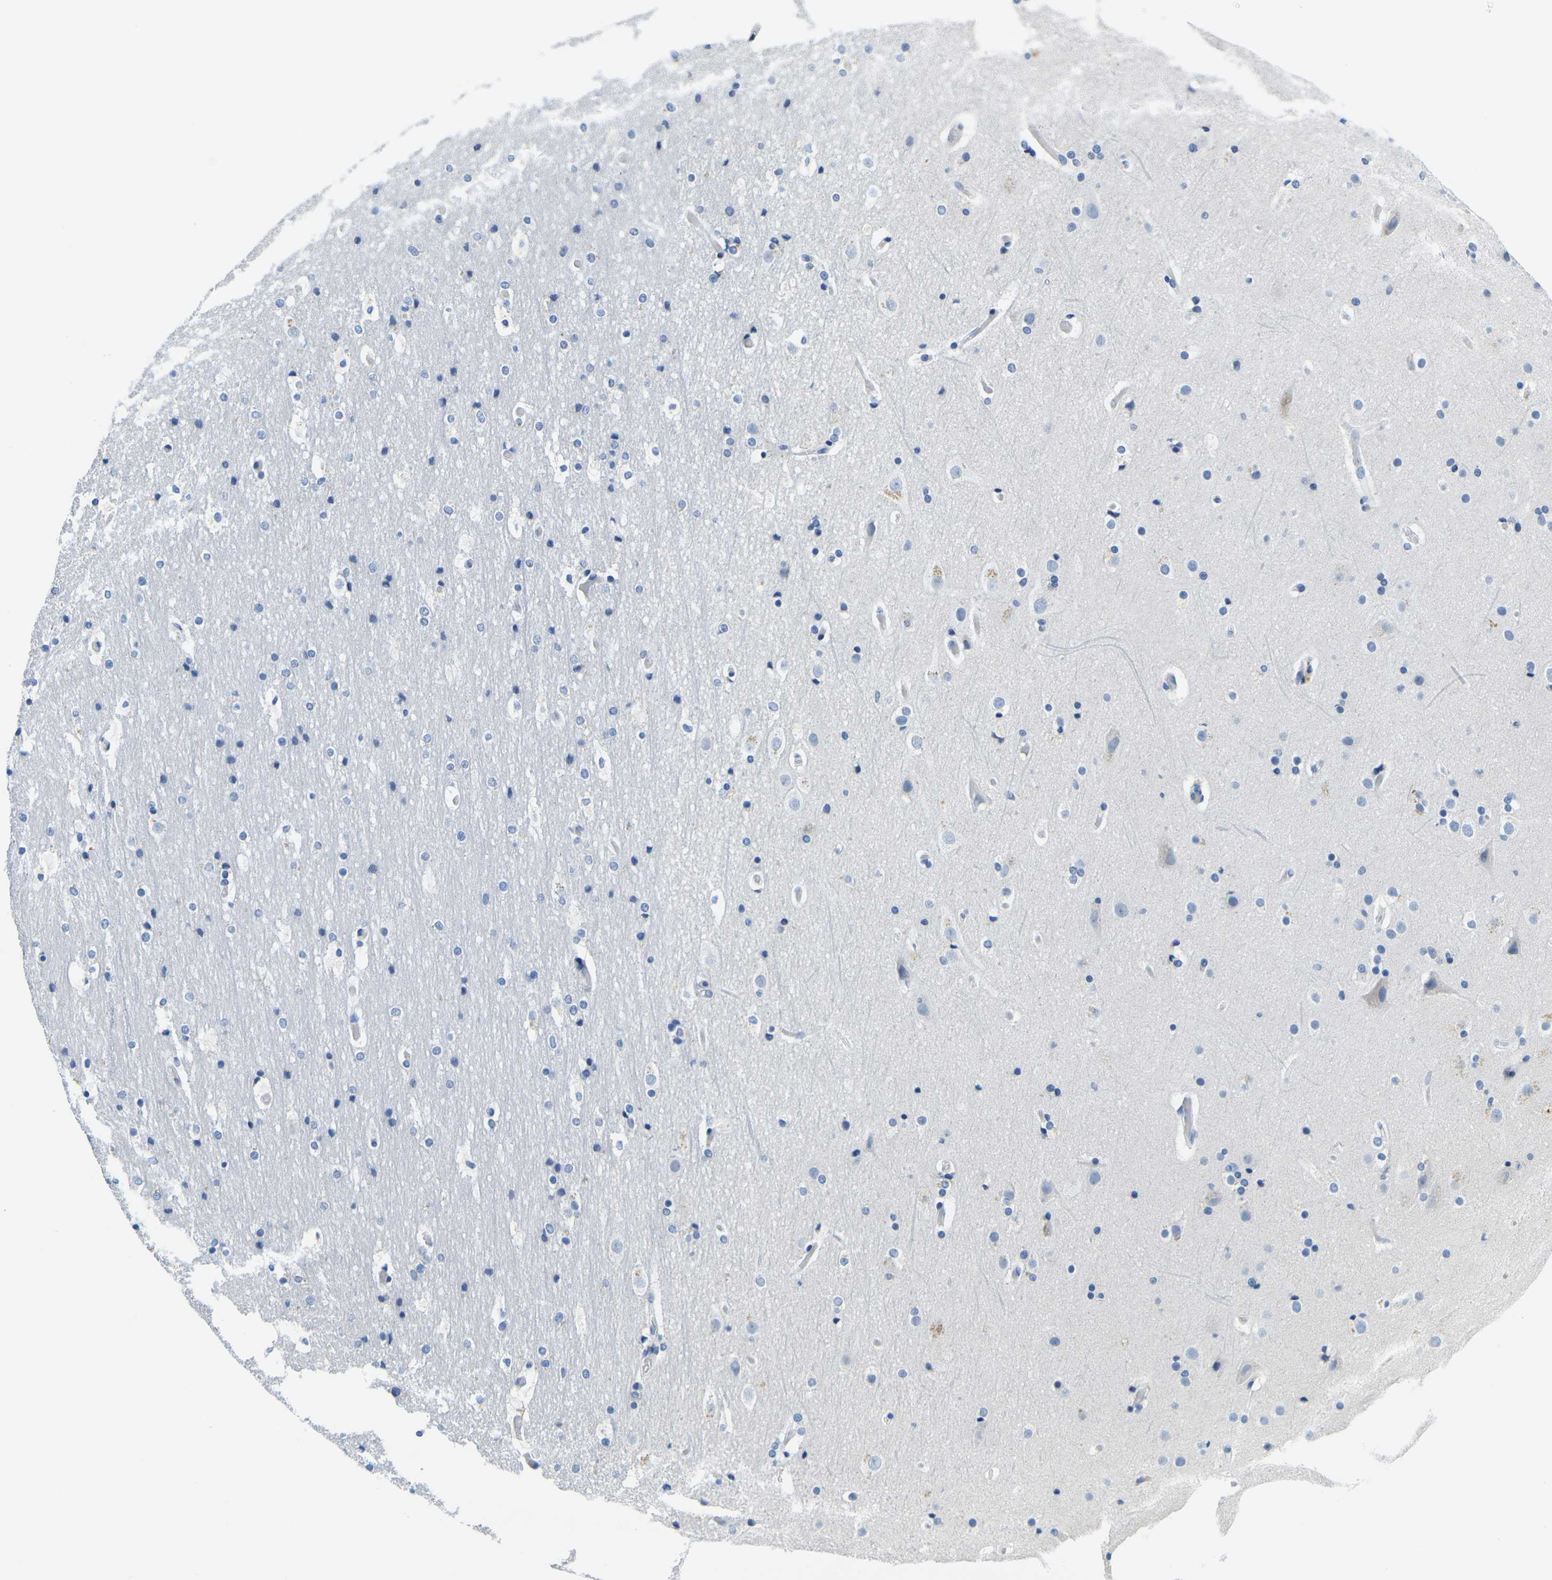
{"staining": {"intensity": "negative", "quantity": "none", "location": "none"}, "tissue": "cerebral cortex", "cell_type": "Endothelial cells", "image_type": "normal", "snomed": [{"axis": "morphology", "description": "Normal tissue, NOS"}, {"axis": "topography", "description": "Cerebral cortex"}], "caption": "This is a histopathology image of immunohistochemistry staining of benign cerebral cortex, which shows no expression in endothelial cells. (DAB immunohistochemistry with hematoxylin counter stain).", "gene": "GPR15", "patient": {"sex": "male", "age": 57}}